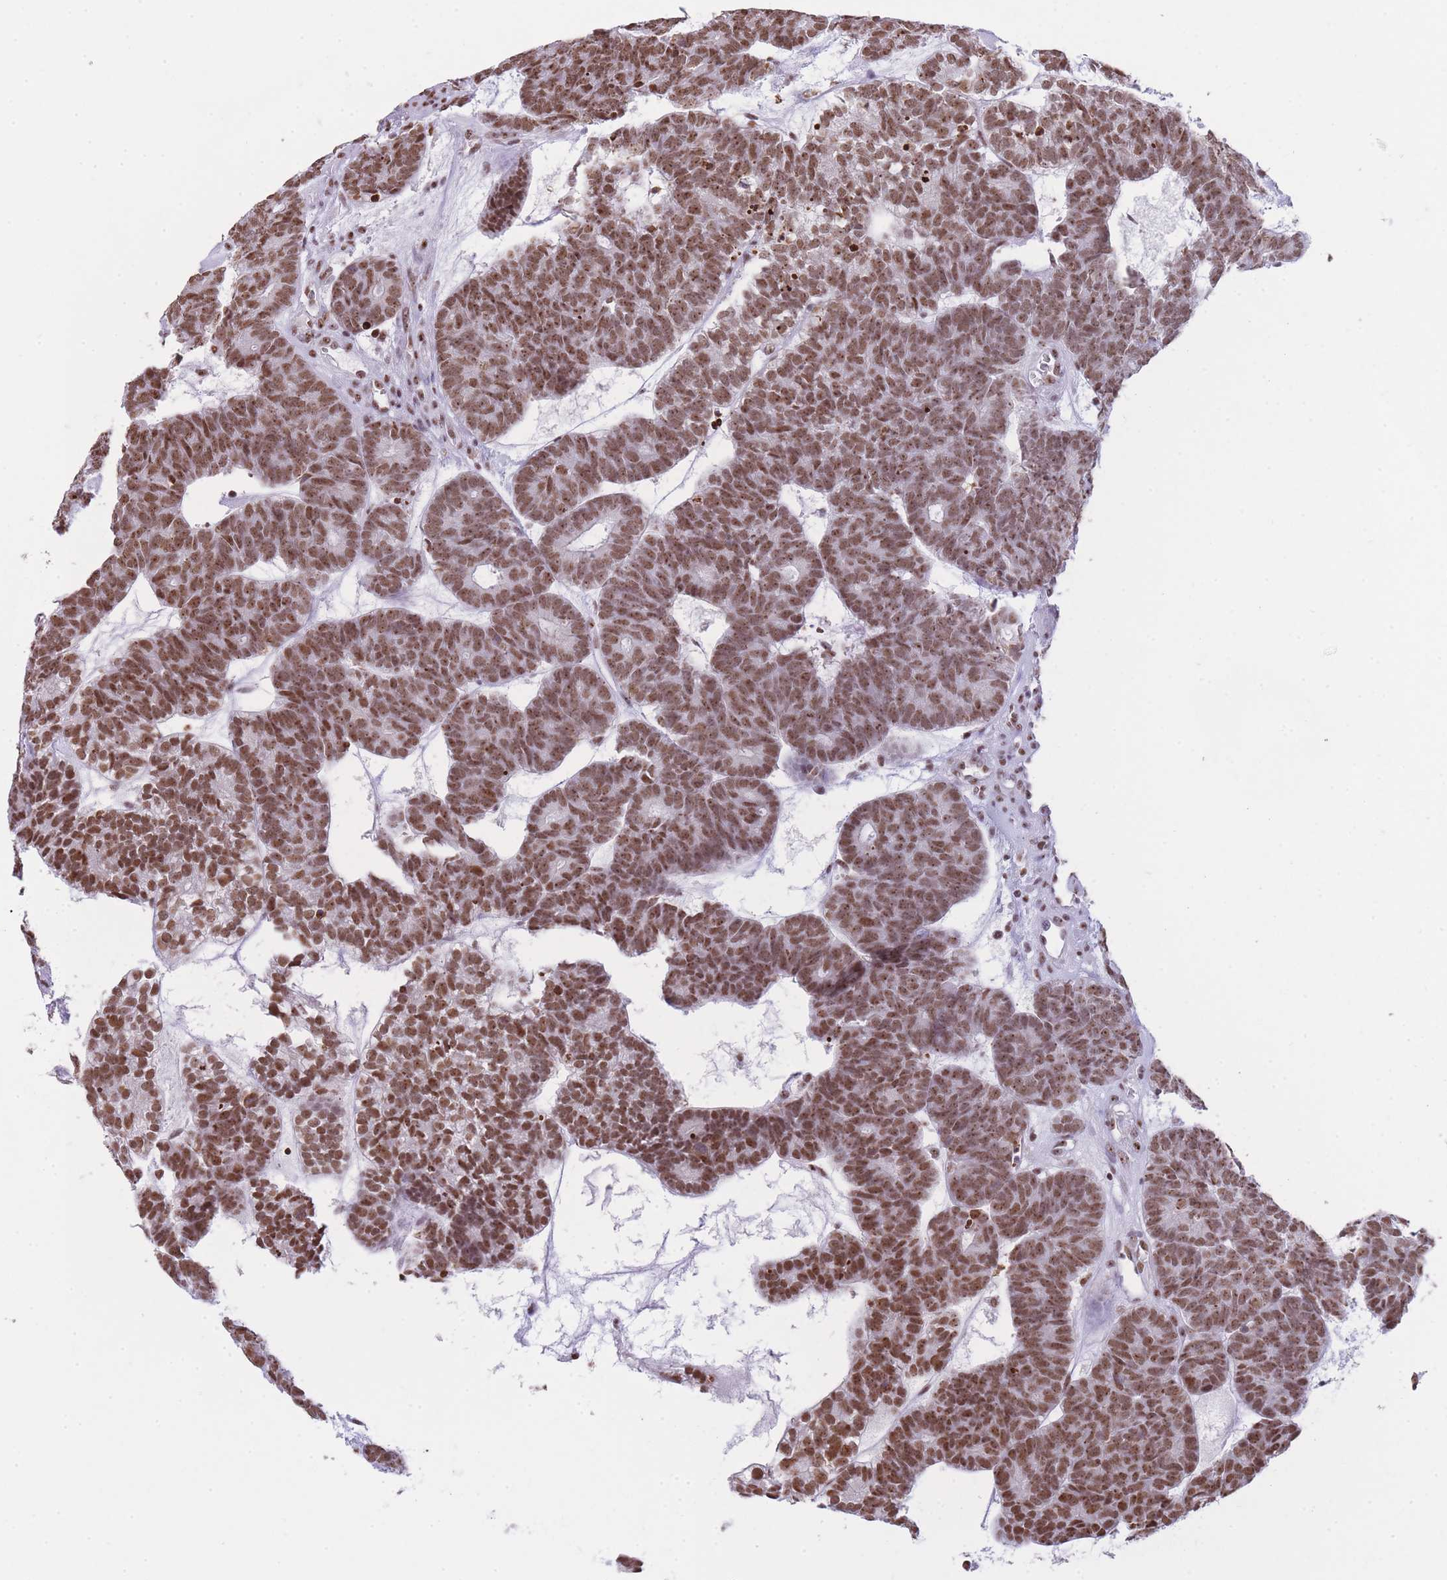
{"staining": {"intensity": "strong", "quantity": ">75%", "location": "nuclear"}, "tissue": "head and neck cancer", "cell_type": "Tumor cells", "image_type": "cancer", "snomed": [{"axis": "morphology", "description": "Adenocarcinoma, NOS"}, {"axis": "topography", "description": "Head-Neck"}], "caption": "Protein analysis of adenocarcinoma (head and neck) tissue demonstrates strong nuclear staining in approximately >75% of tumor cells.", "gene": "EVC2", "patient": {"sex": "female", "age": 81}}